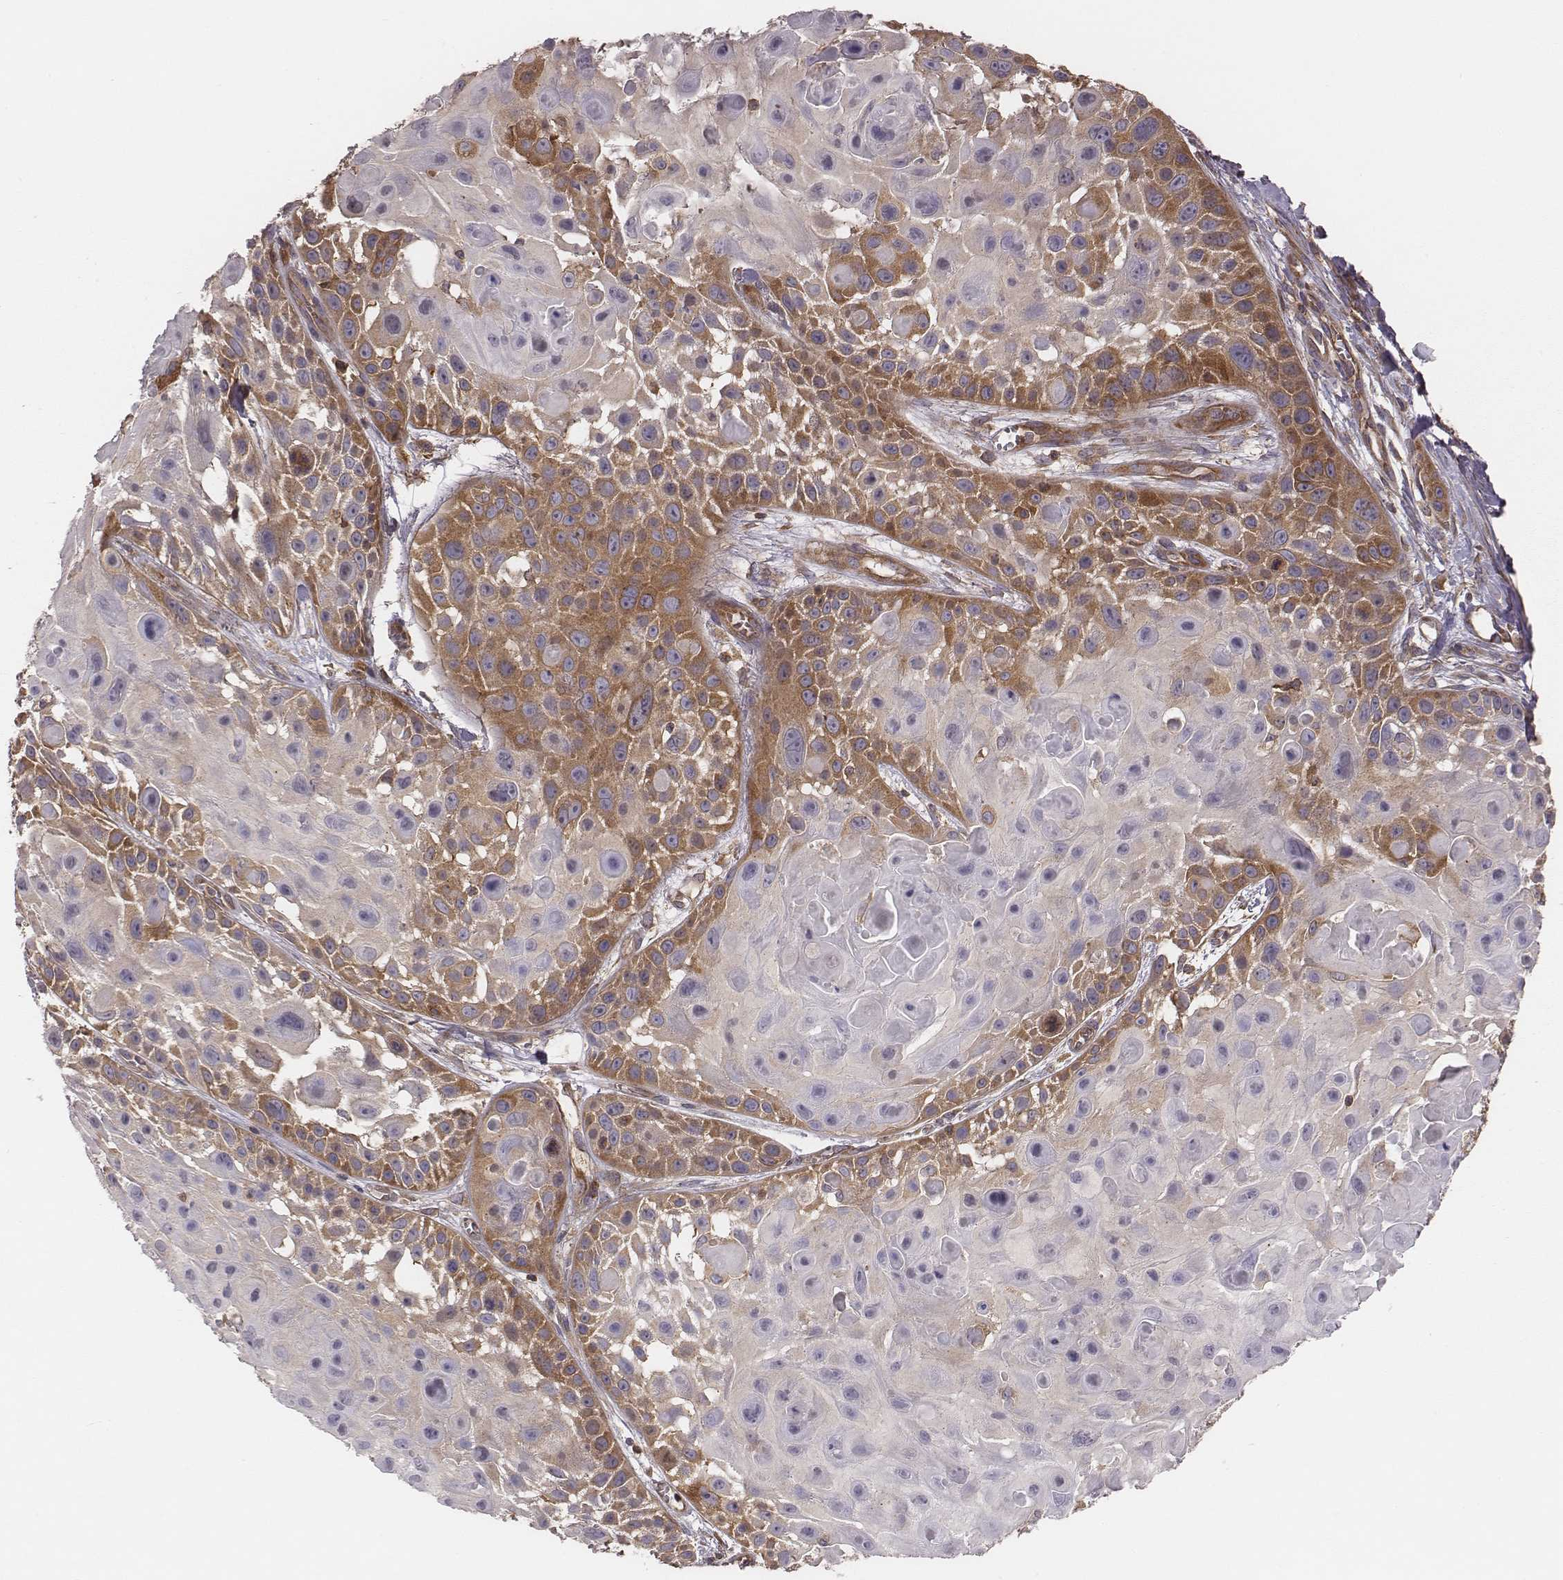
{"staining": {"intensity": "moderate", "quantity": "25%-75%", "location": "cytoplasmic/membranous"}, "tissue": "skin cancer", "cell_type": "Tumor cells", "image_type": "cancer", "snomed": [{"axis": "morphology", "description": "Squamous cell carcinoma, NOS"}, {"axis": "topography", "description": "Skin"}, {"axis": "topography", "description": "Anal"}], "caption": "Protein expression by immunohistochemistry shows moderate cytoplasmic/membranous staining in approximately 25%-75% of tumor cells in skin squamous cell carcinoma.", "gene": "CAD", "patient": {"sex": "female", "age": 75}}